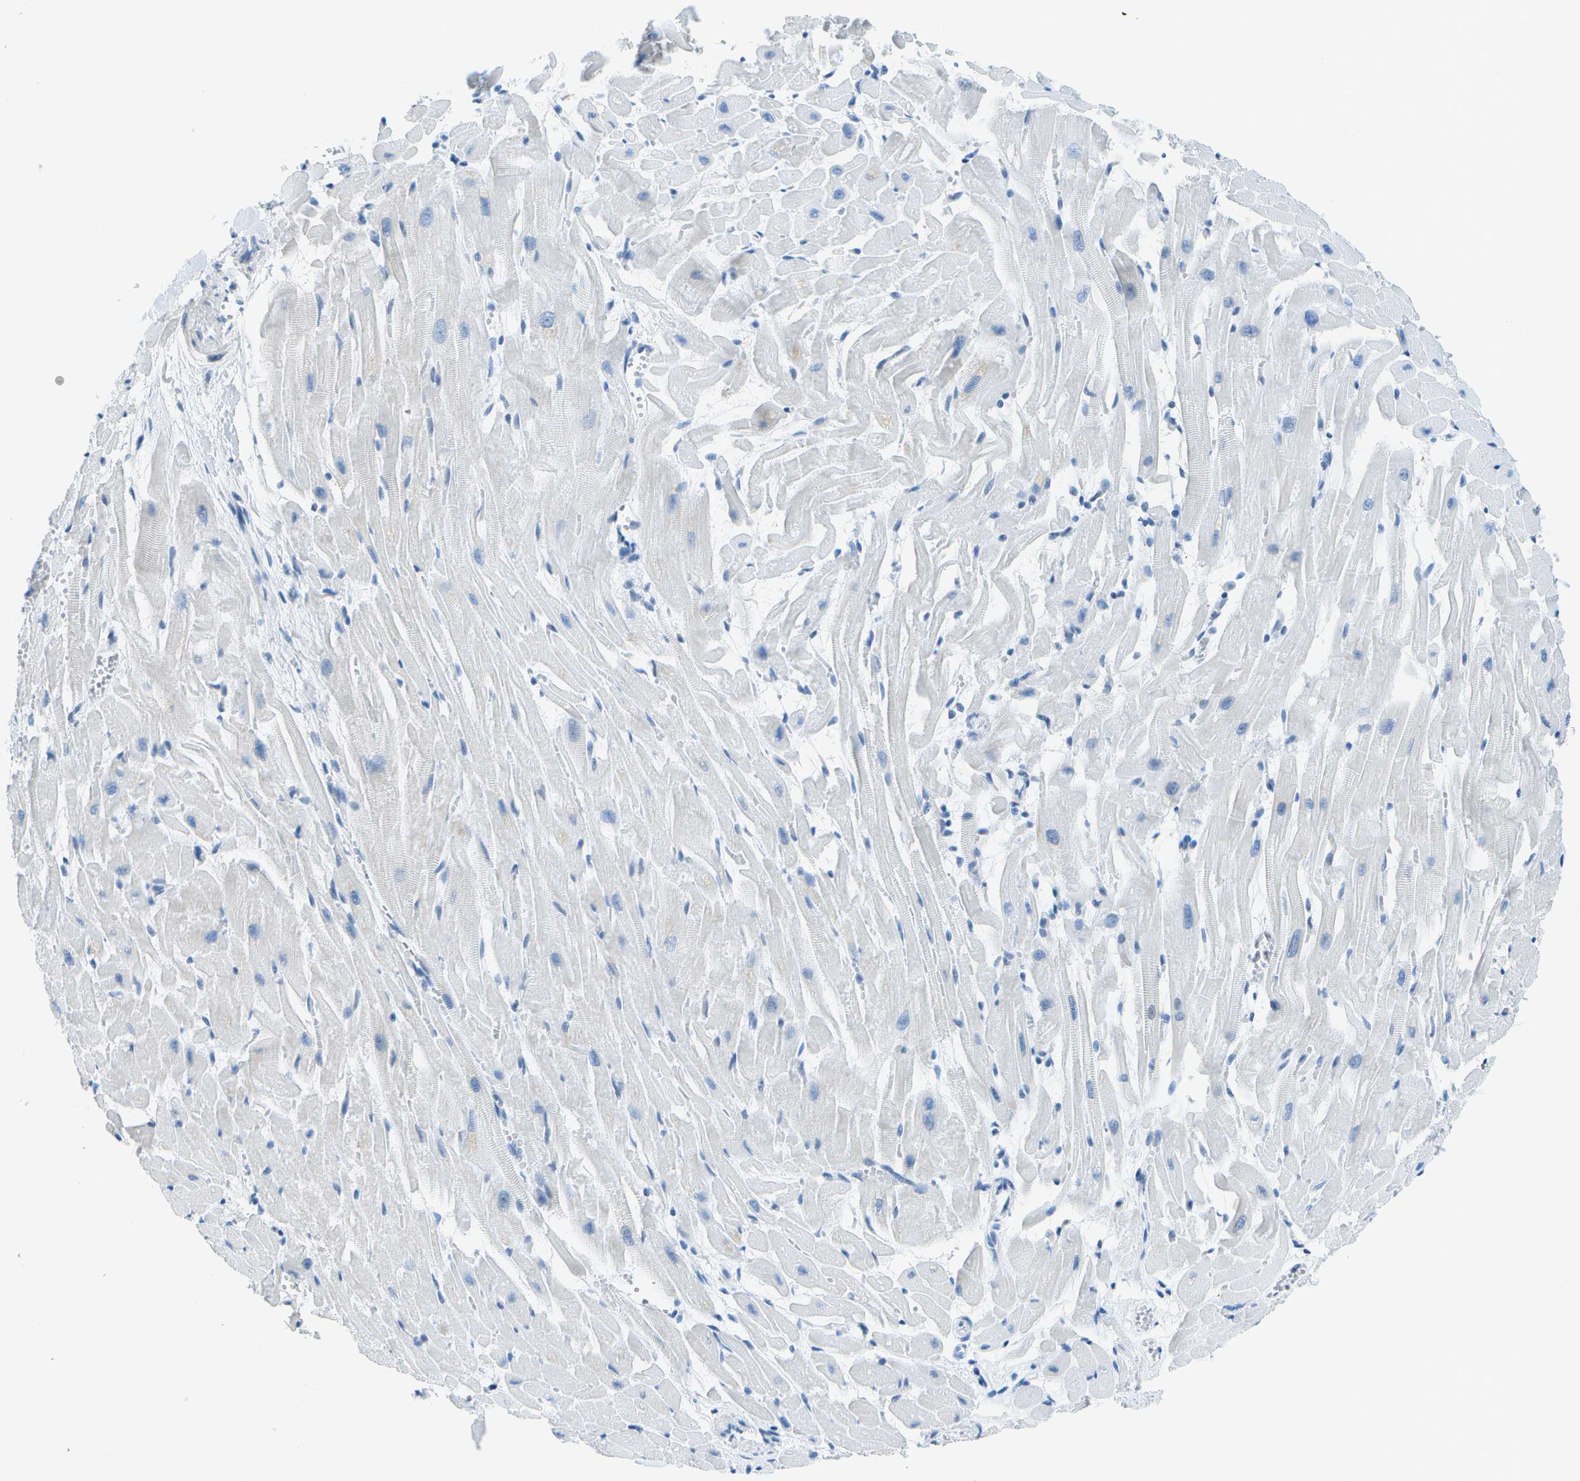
{"staining": {"intensity": "negative", "quantity": "none", "location": "none"}, "tissue": "heart muscle", "cell_type": "Cardiomyocytes", "image_type": "normal", "snomed": [{"axis": "morphology", "description": "Normal tissue, NOS"}, {"axis": "topography", "description": "Heart"}], "caption": "DAB immunohistochemical staining of benign human heart muscle shows no significant expression in cardiomyocytes. Nuclei are stained in blue.", "gene": "NEK11", "patient": {"sex": "female", "age": 19}}